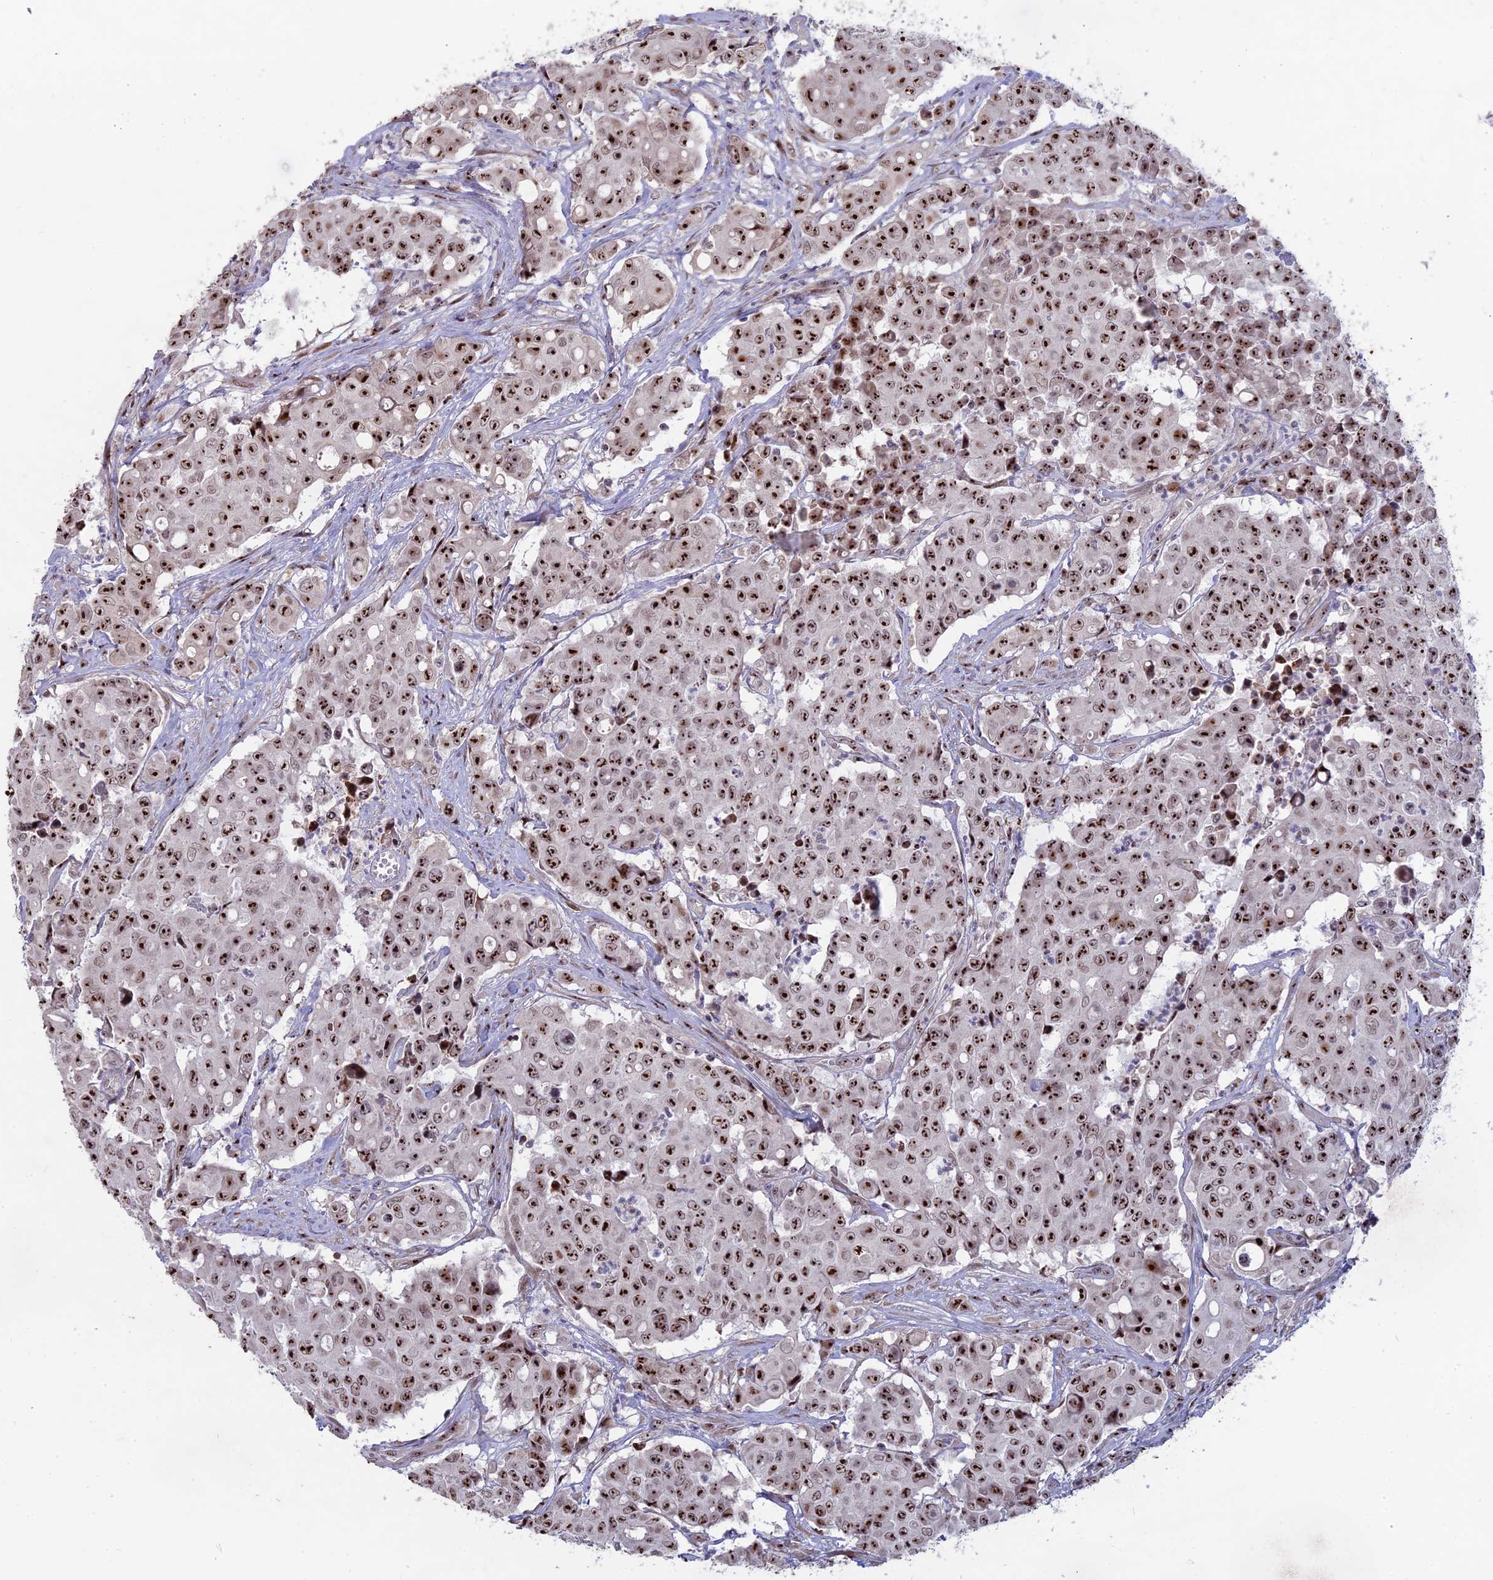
{"staining": {"intensity": "strong", "quantity": ">75%", "location": "nuclear"}, "tissue": "colorectal cancer", "cell_type": "Tumor cells", "image_type": "cancer", "snomed": [{"axis": "morphology", "description": "Adenocarcinoma, NOS"}, {"axis": "topography", "description": "Colon"}], "caption": "This is a histology image of IHC staining of colorectal adenocarcinoma, which shows strong expression in the nuclear of tumor cells.", "gene": "FAM131A", "patient": {"sex": "male", "age": 51}}